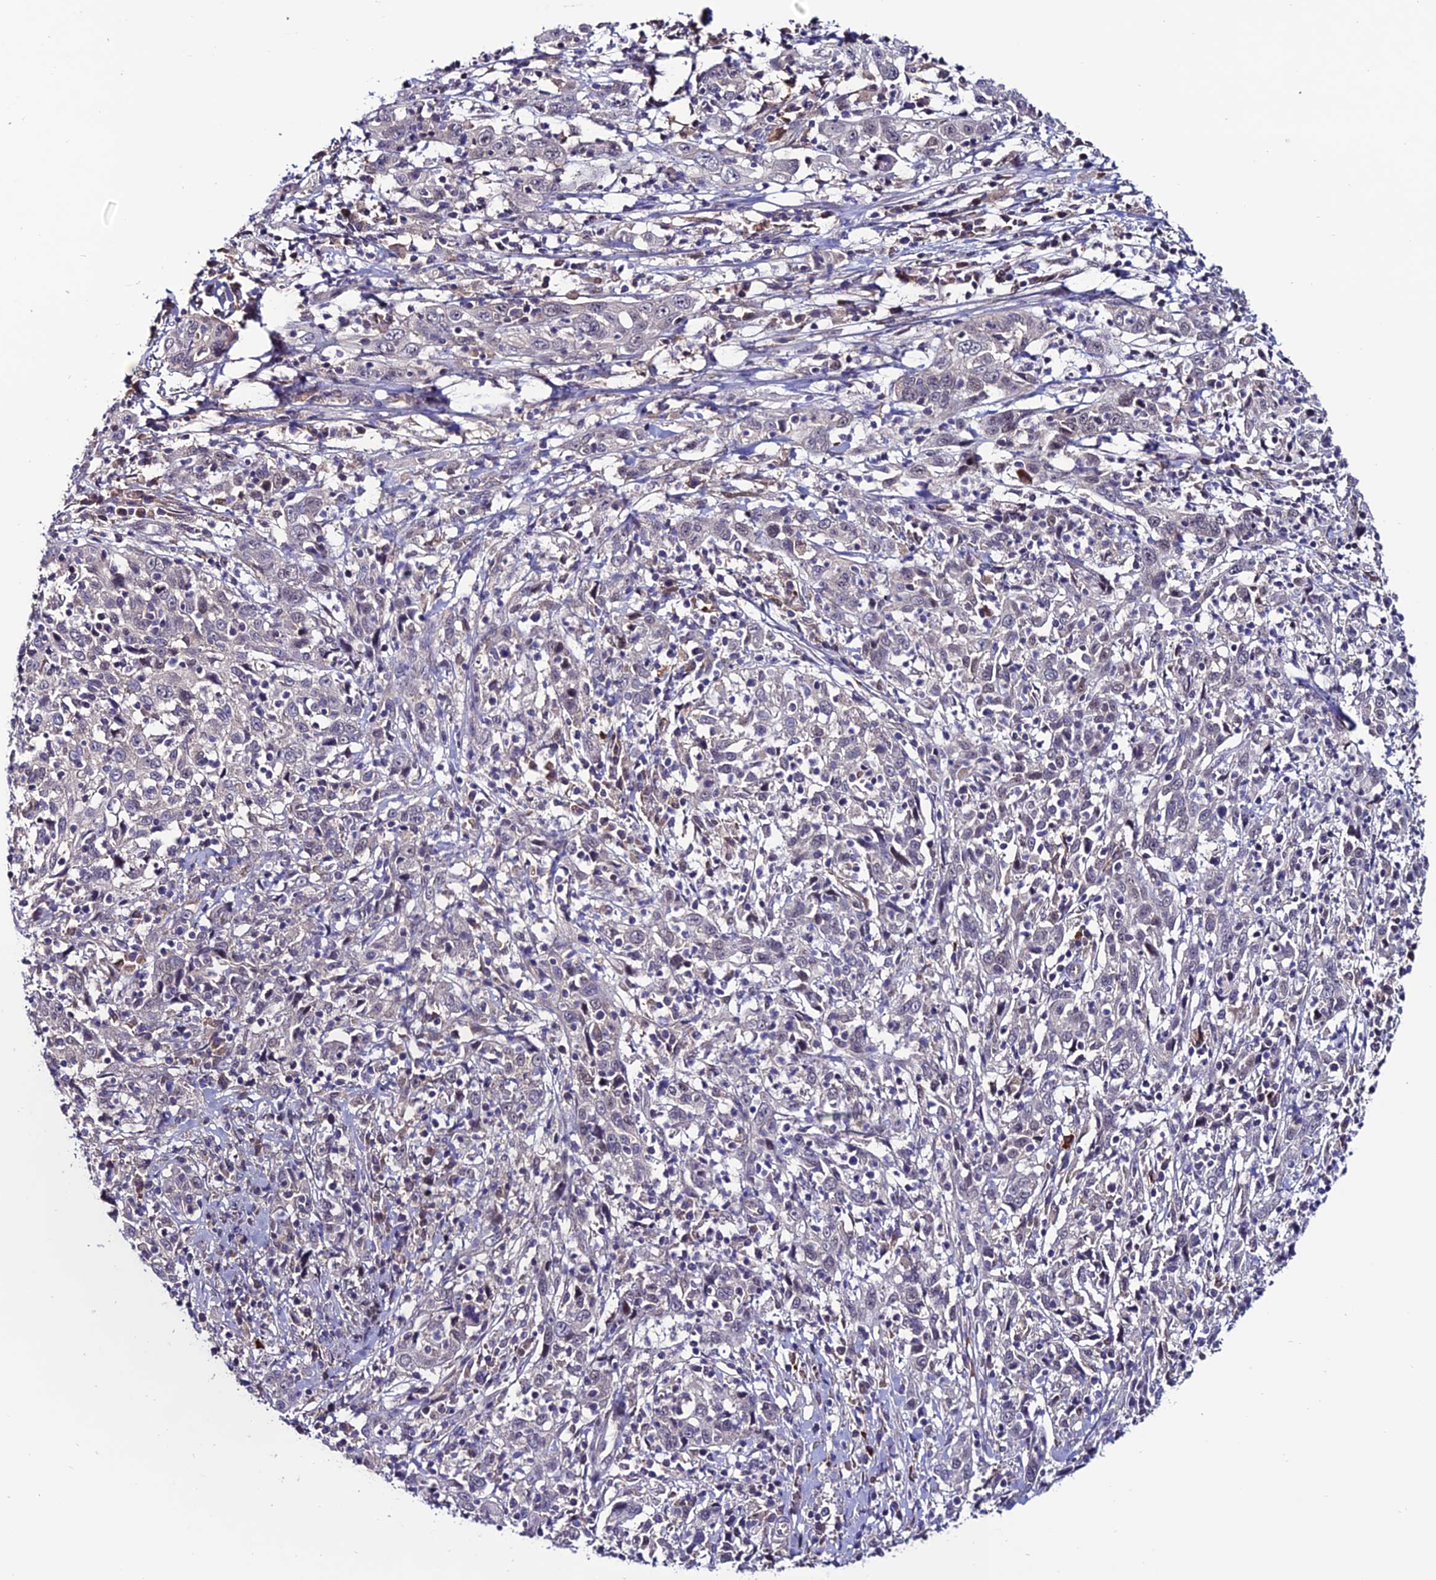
{"staining": {"intensity": "negative", "quantity": "none", "location": "none"}, "tissue": "cervical cancer", "cell_type": "Tumor cells", "image_type": "cancer", "snomed": [{"axis": "morphology", "description": "Squamous cell carcinoma, NOS"}, {"axis": "topography", "description": "Cervix"}], "caption": "Tumor cells are negative for protein expression in human squamous cell carcinoma (cervical).", "gene": "FZD8", "patient": {"sex": "female", "age": 46}}